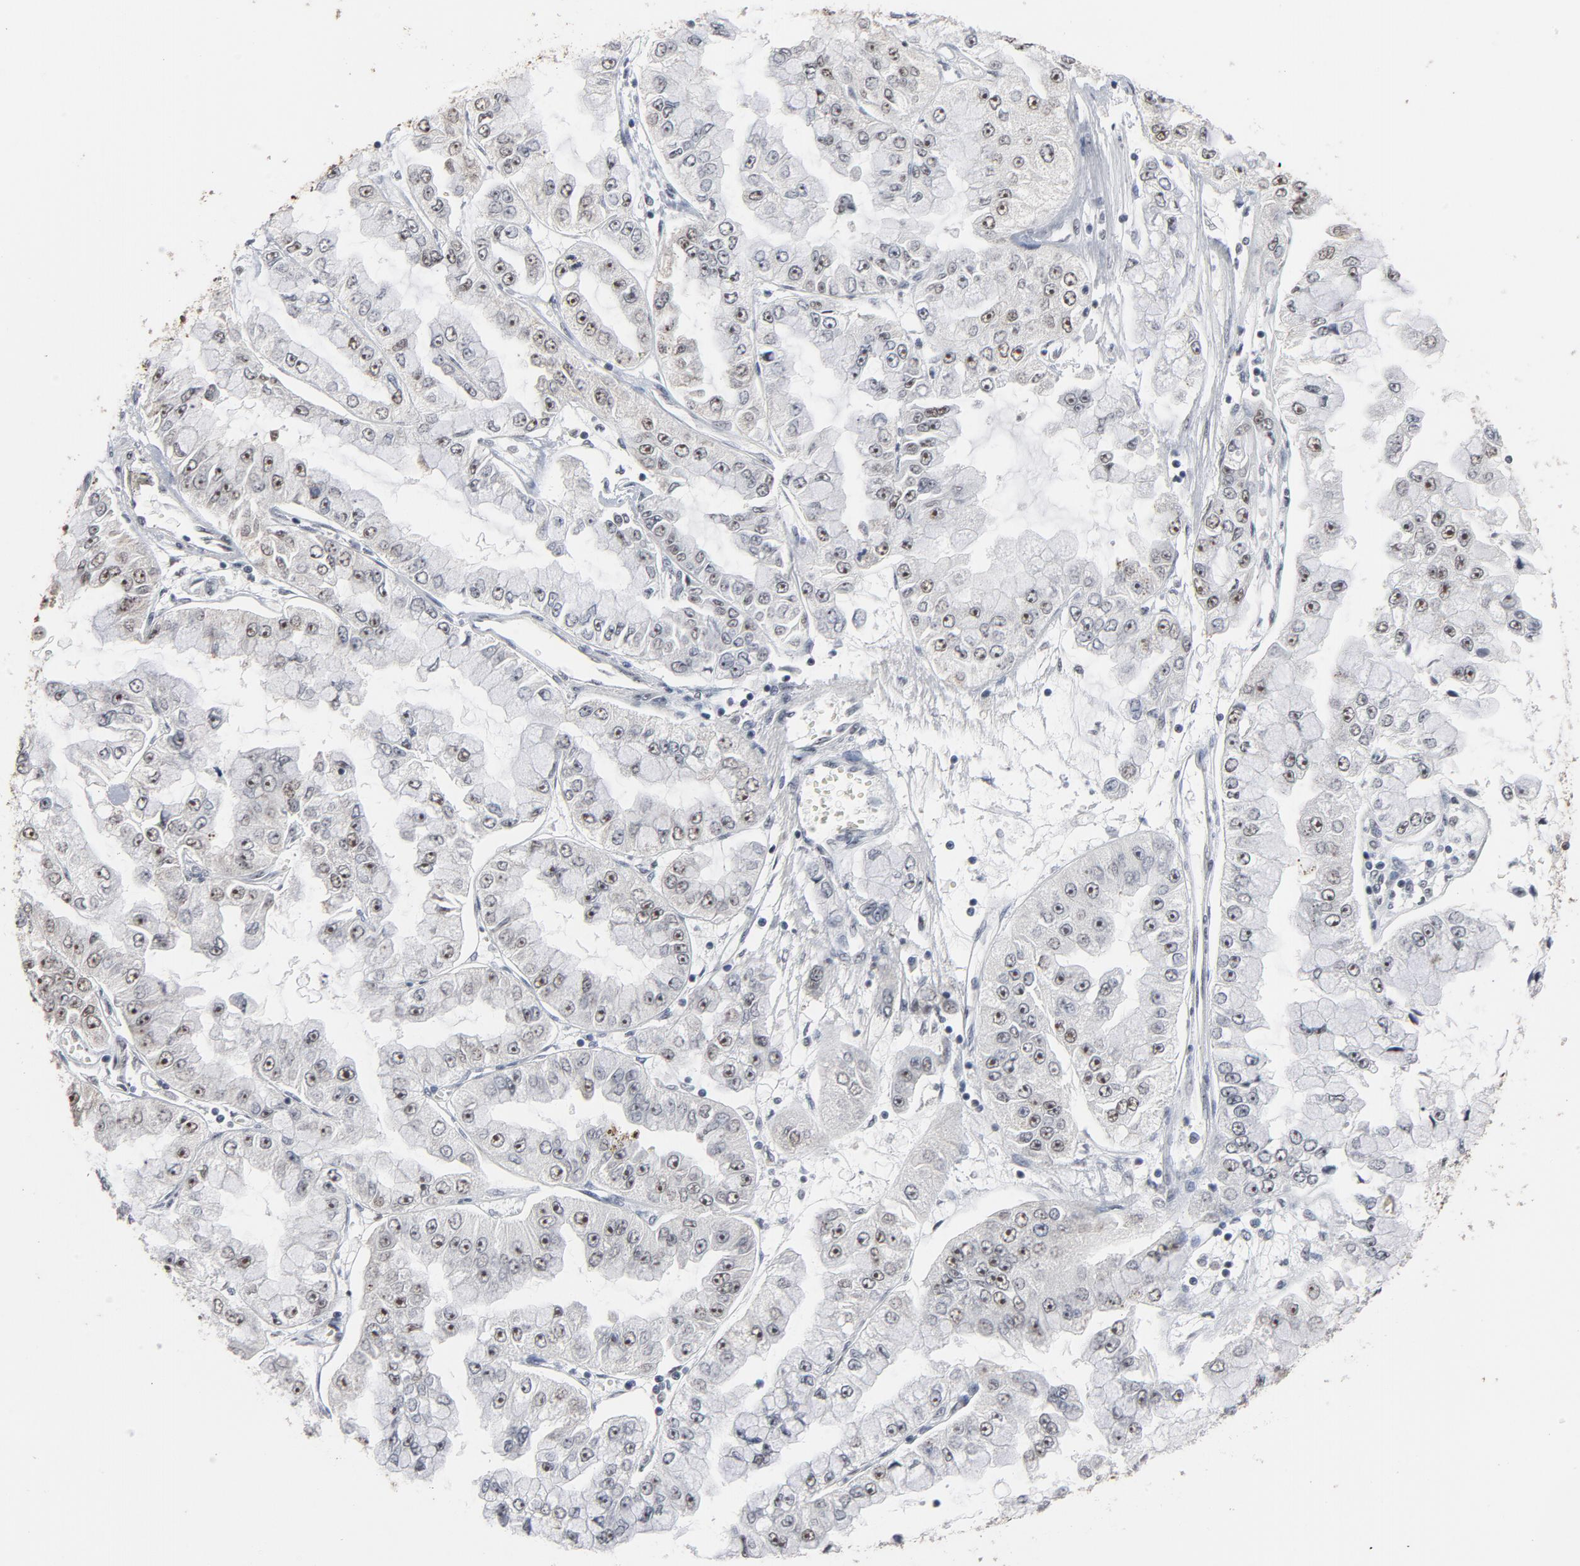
{"staining": {"intensity": "strong", "quantity": "25%-75%", "location": "nuclear"}, "tissue": "liver cancer", "cell_type": "Tumor cells", "image_type": "cancer", "snomed": [{"axis": "morphology", "description": "Cholangiocarcinoma"}, {"axis": "topography", "description": "Liver"}], "caption": "Liver cholangiocarcinoma stained with a brown dye demonstrates strong nuclear positive staining in about 25%-75% of tumor cells.", "gene": "MRE11", "patient": {"sex": "female", "age": 79}}